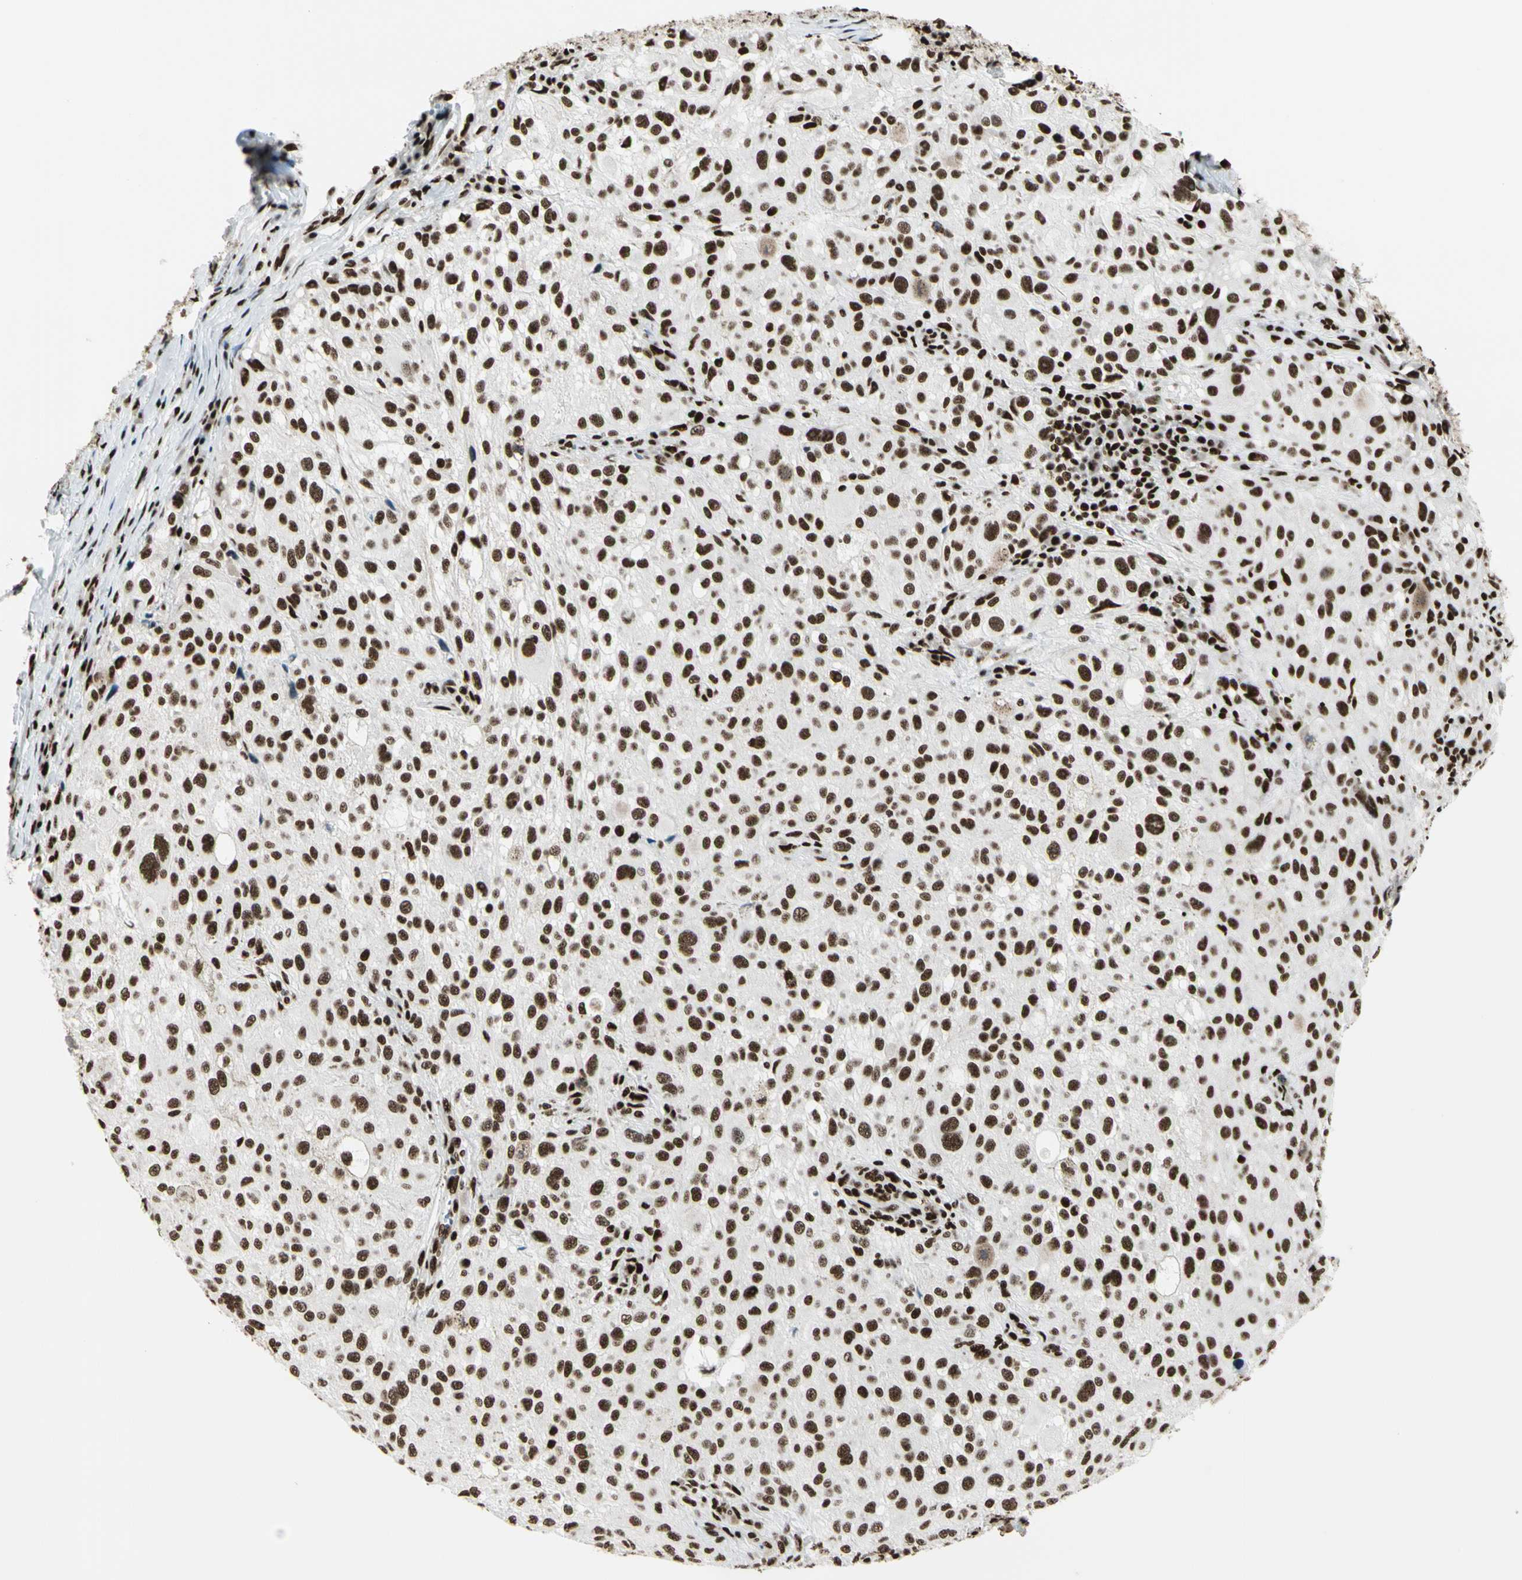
{"staining": {"intensity": "strong", "quantity": ">75%", "location": "nuclear"}, "tissue": "melanoma", "cell_type": "Tumor cells", "image_type": "cancer", "snomed": [{"axis": "morphology", "description": "Necrosis, NOS"}, {"axis": "morphology", "description": "Malignant melanoma, NOS"}, {"axis": "topography", "description": "Skin"}], "caption": "Tumor cells display high levels of strong nuclear positivity in approximately >75% of cells in malignant melanoma.", "gene": "CCAR1", "patient": {"sex": "female", "age": 87}}